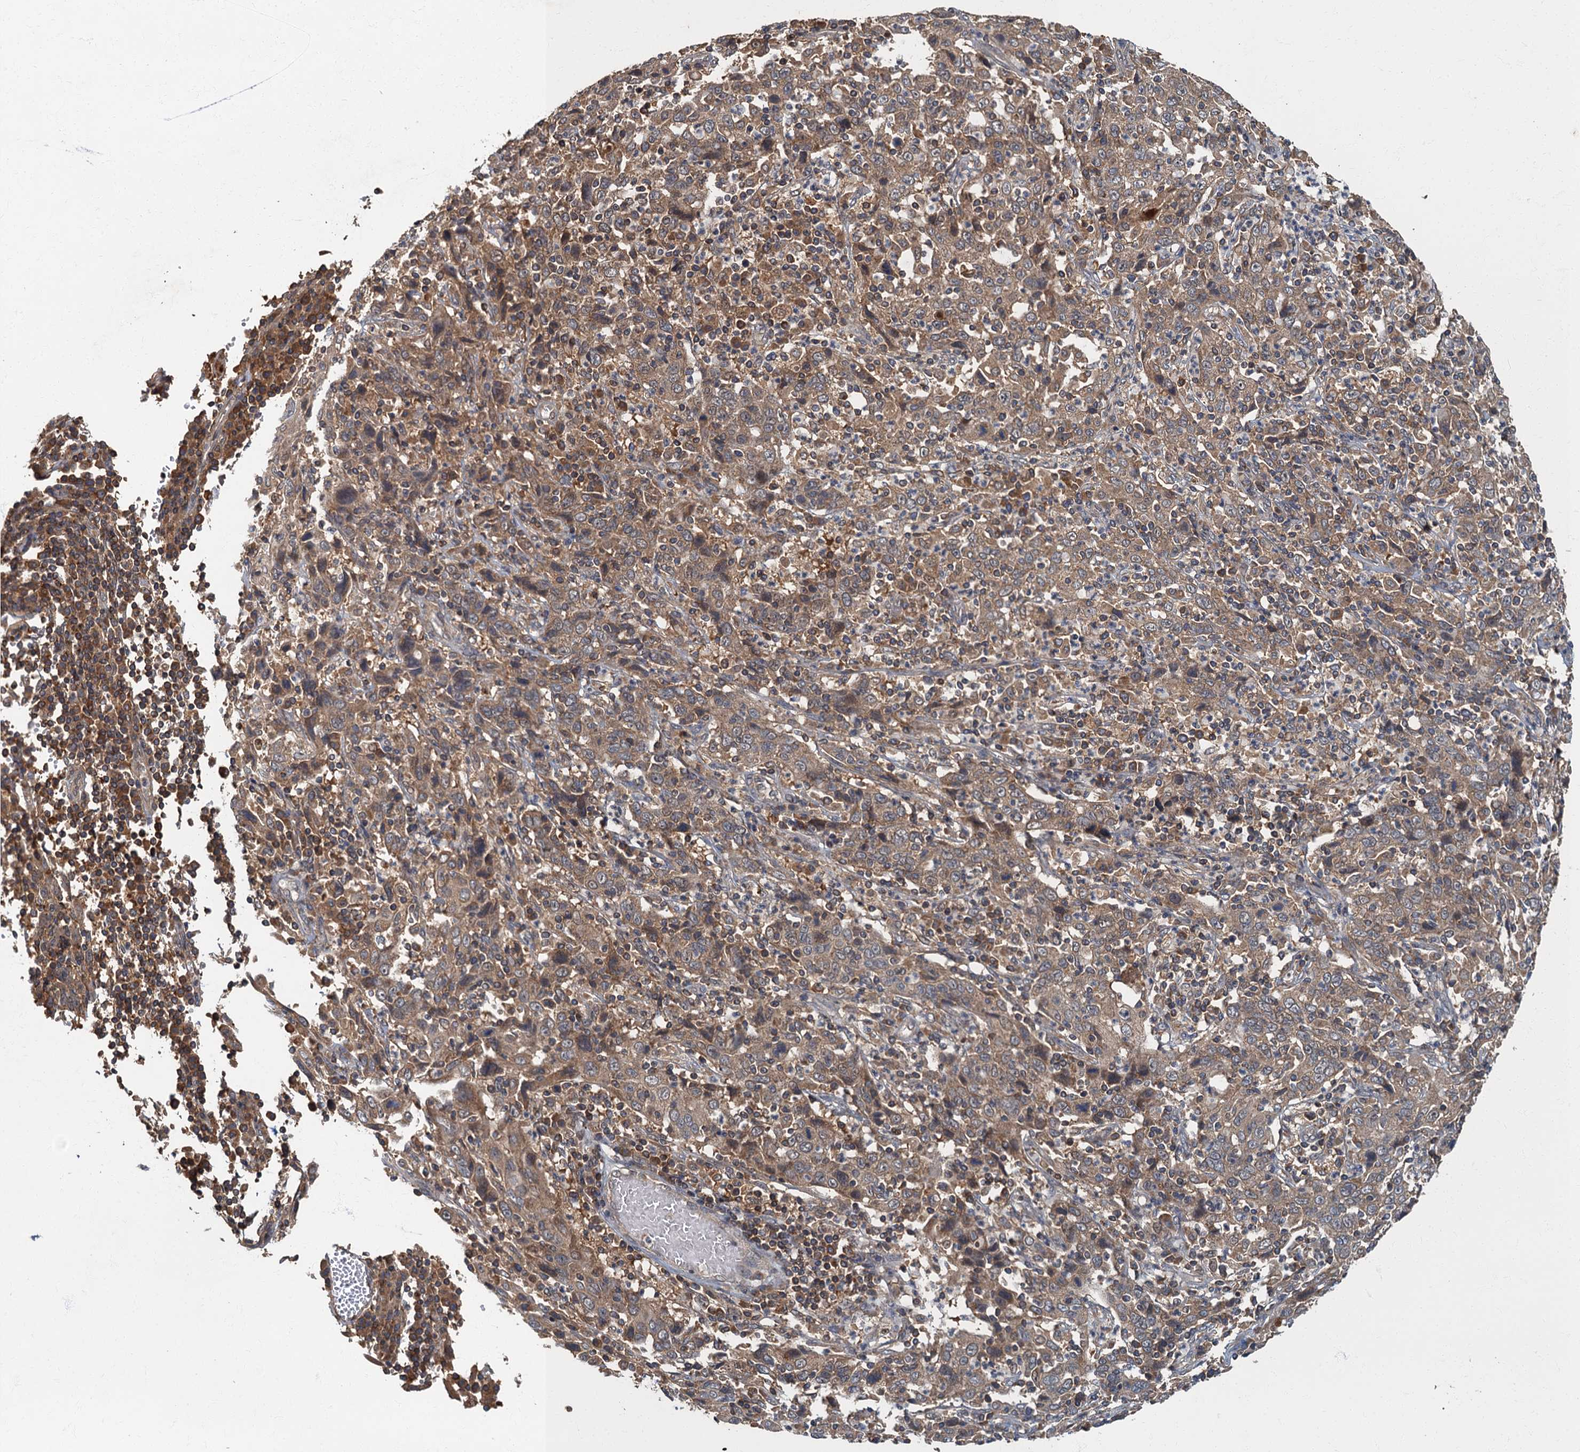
{"staining": {"intensity": "moderate", "quantity": ">75%", "location": "cytoplasmic/membranous"}, "tissue": "cervical cancer", "cell_type": "Tumor cells", "image_type": "cancer", "snomed": [{"axis": "morphology", "description": "Squamous cell carcinoma, NOS"}, {"axis": "topography", "description": "Cervix"}], "caption": "This micrograph displays cervical cancer stained with IHC to label a protein in brown. The cytoplasmic/membranous of tumor cells show moderate positivity for the protein. Nuclei are counter-stained blue.", "gene": "WDCP", "patient": {"sex": "female", "age": 46}}